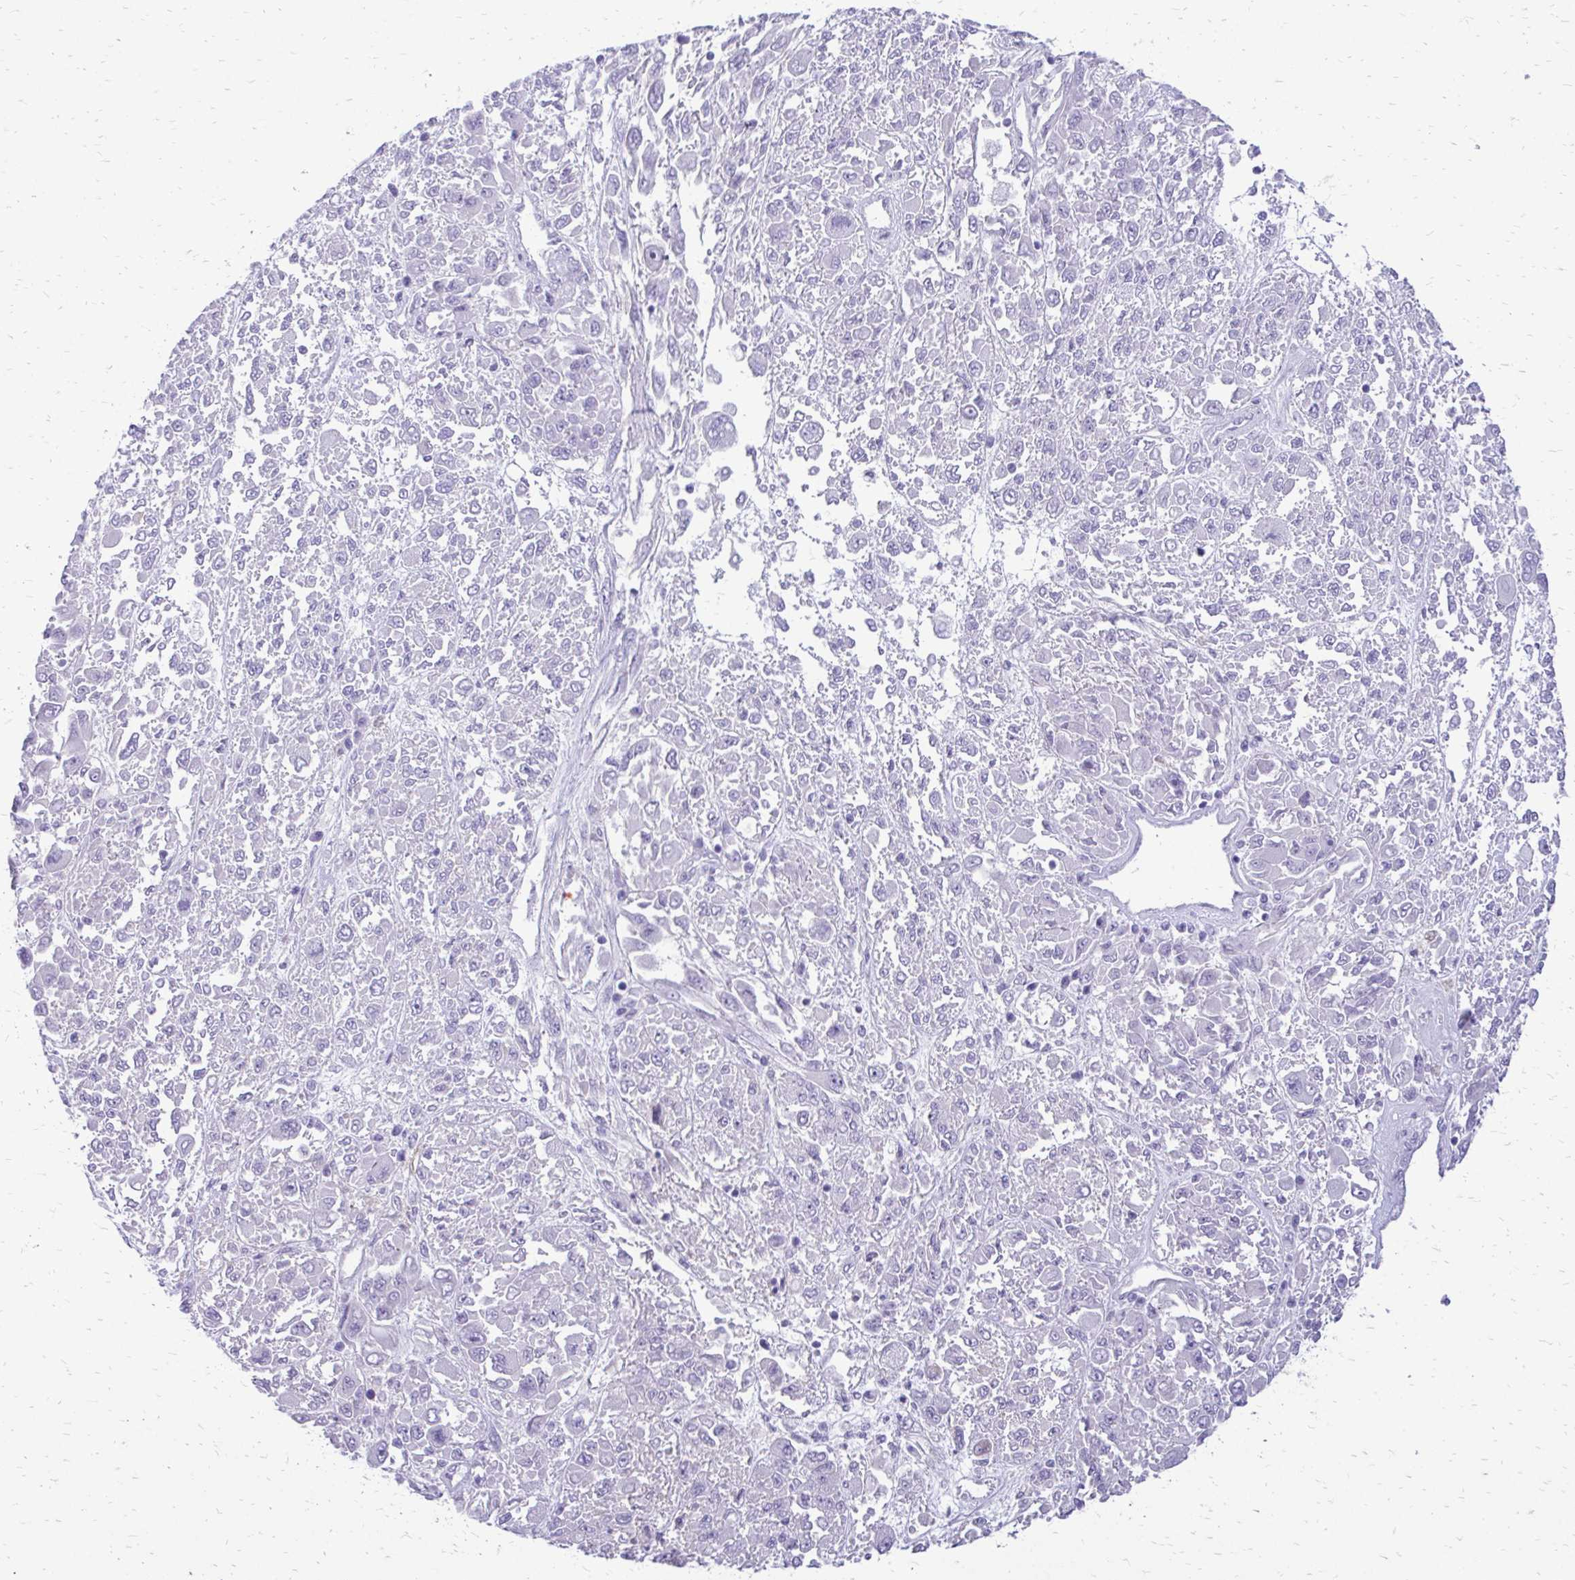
{"staining": {"intensity": "negative", "quantity": "none", "location": "none"}, "tissue": "melanoma", "cell_type": "Tumor cells", "image_type": "cancer", "snomed": [{"axis": "morphology", "description": "Malignant melanoma, NOS"}, {"axis": "topography", "description": "Skin"}], "caption": "Melanoma stained for a protein using IHC shows no expression tumor cells.", "gene": "SIGLEC11", "patient": {"sex": "female", "age": 91}}